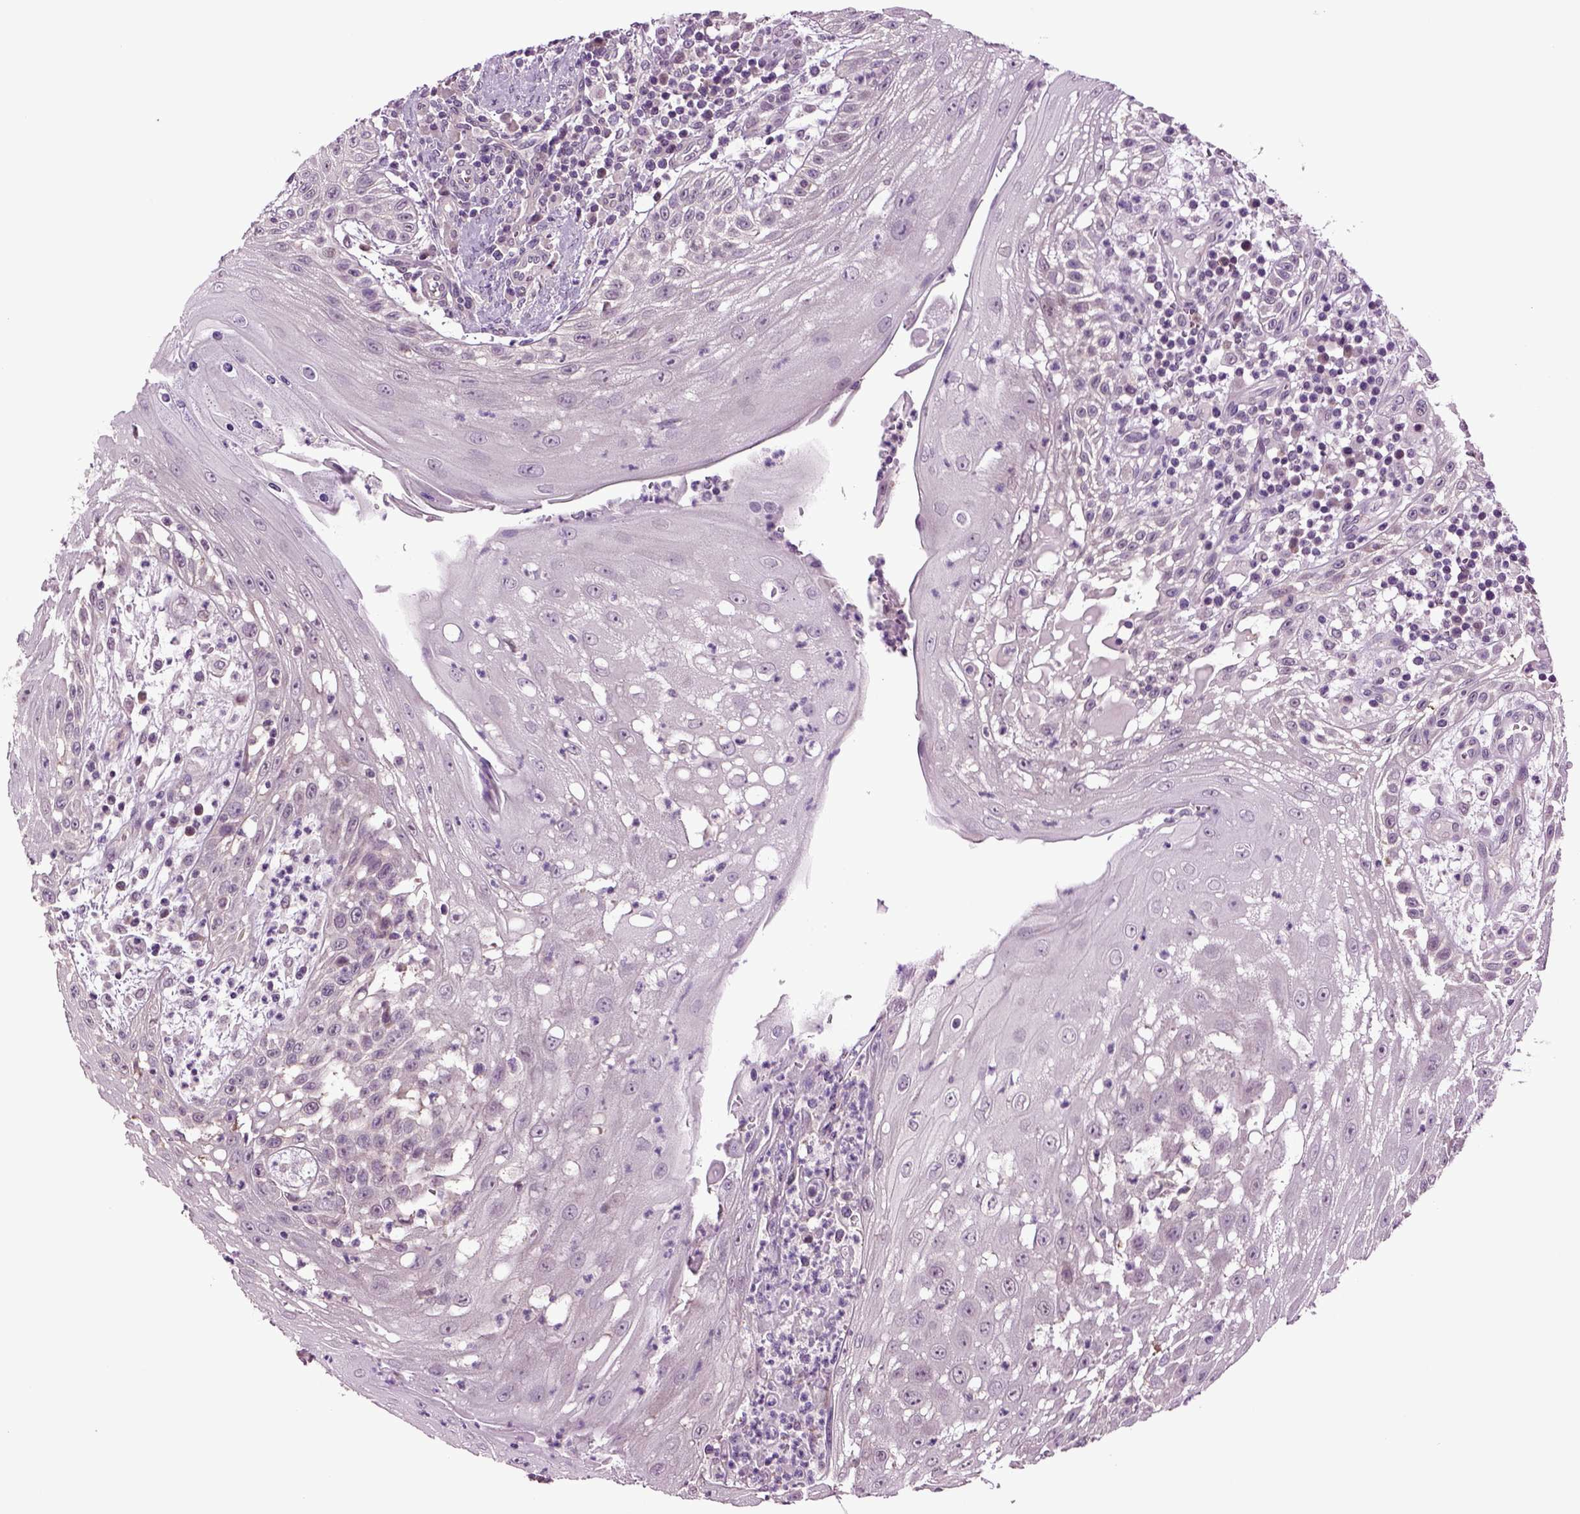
{"staining": {"intensity": "negative", "quantity": "none", "location": "none"}, "tissue": "head and neck cancer", "cell_type": "Tumor cells", "image_type": "cancer", "snomed": [{"axis": "morphology", "description": "Squamous cell carcinoma, NOS"}, {"axis": "topography", "description": "Oral tissue"}, {"axis": "topography", "description": "Head-Neck"}], "caption": "A histopathology image of squamous cell carcinoma (head and neck) stained for a protein reveals no brown staining in tumor cells.", "gene": "PLCH2", "patient": {"sex": "male", "age": 58}}